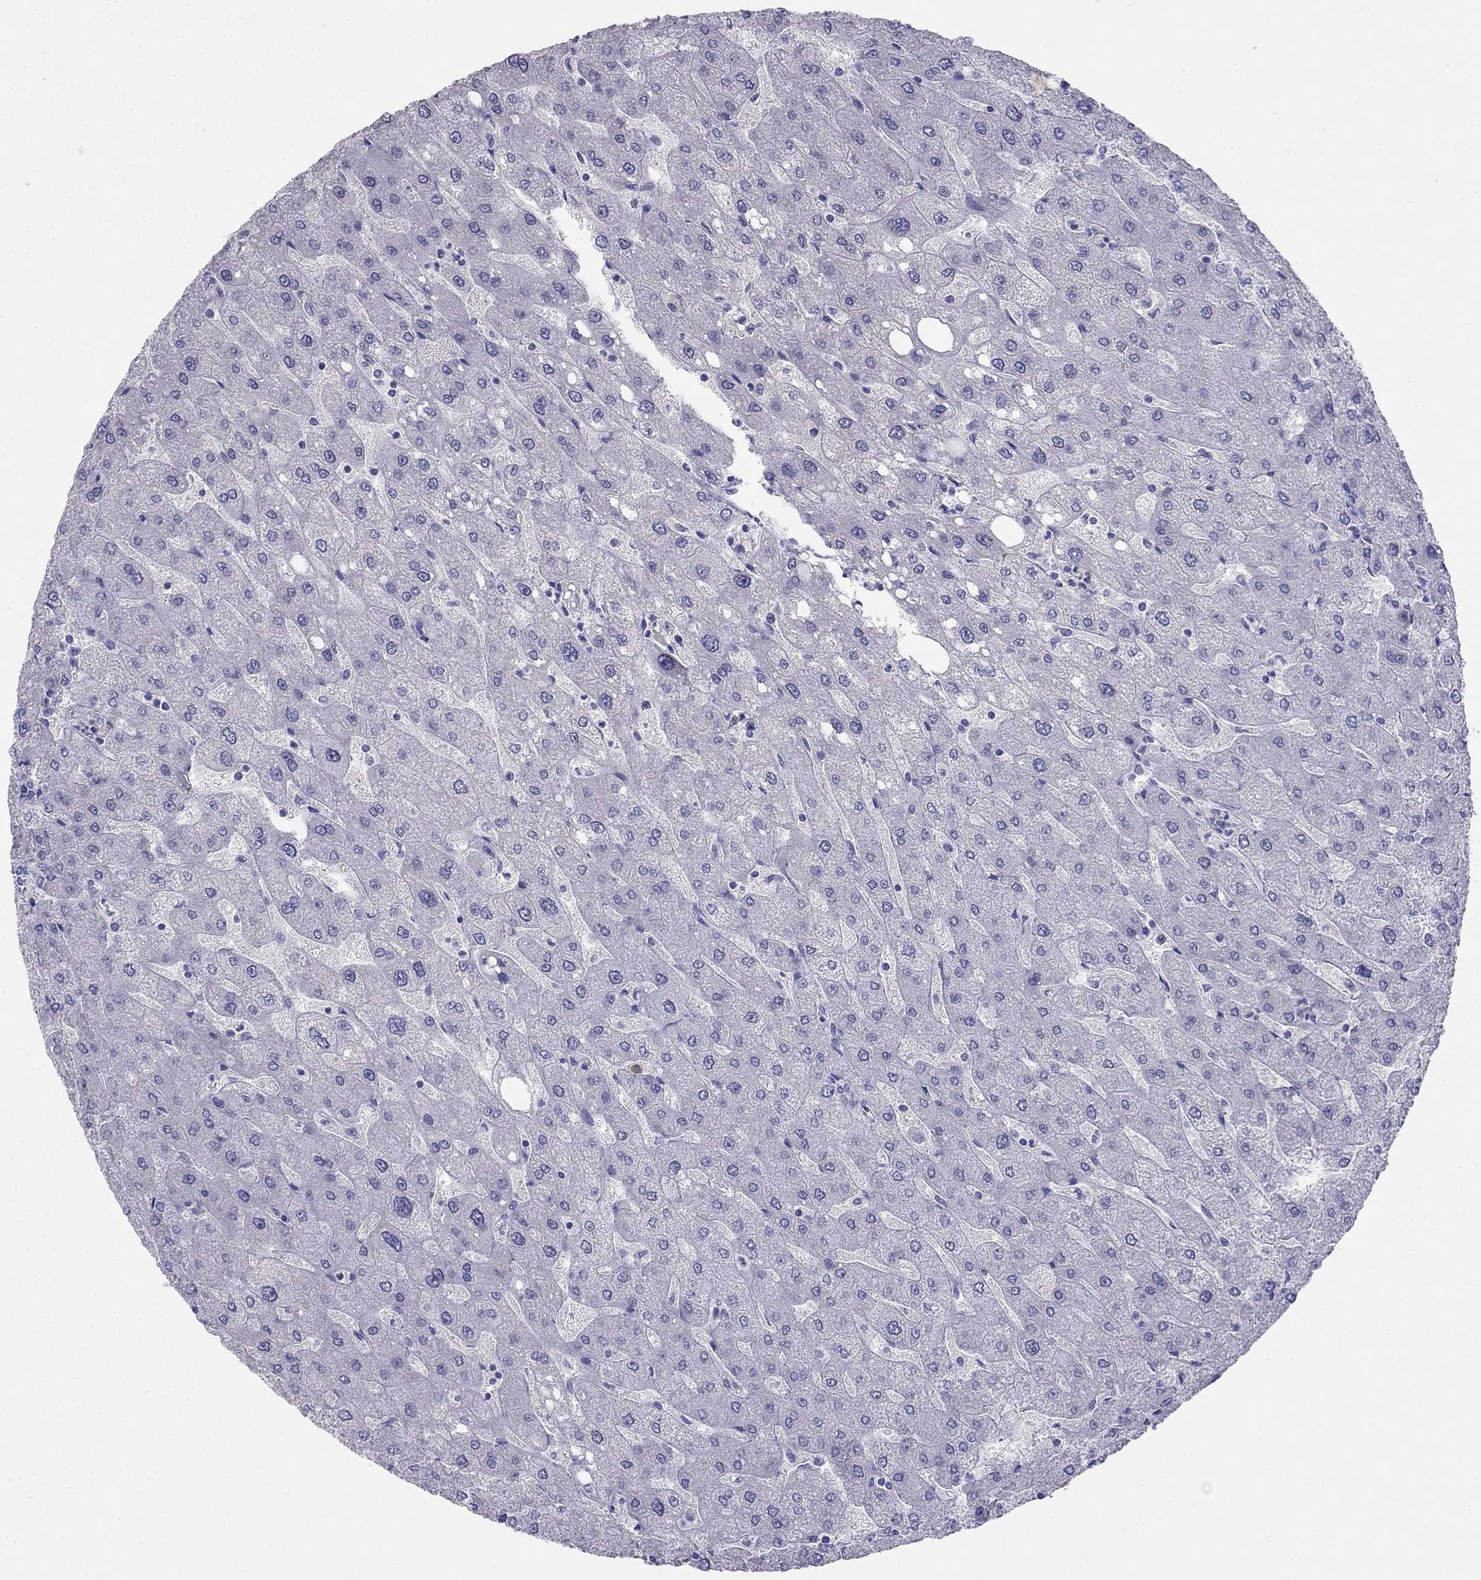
{"staining": {"intensity": "negative", "quantity": "none", "location": "none"}, "tissue": "liver", "cell_type": "Cholangiocytes", "image_type": "normal", "snomed": [{"axis": "morphology", "description": "Normal tissue, NOS"}, {"axis": "topography", "description": "Liver"}], "caption": "This is an immunohistochemistry histopathology image of unremarkable human liver. There is no staining in cholangiocytes.", "gene": "RFLNA", "patient": {"sex": "male", "age": 67}}